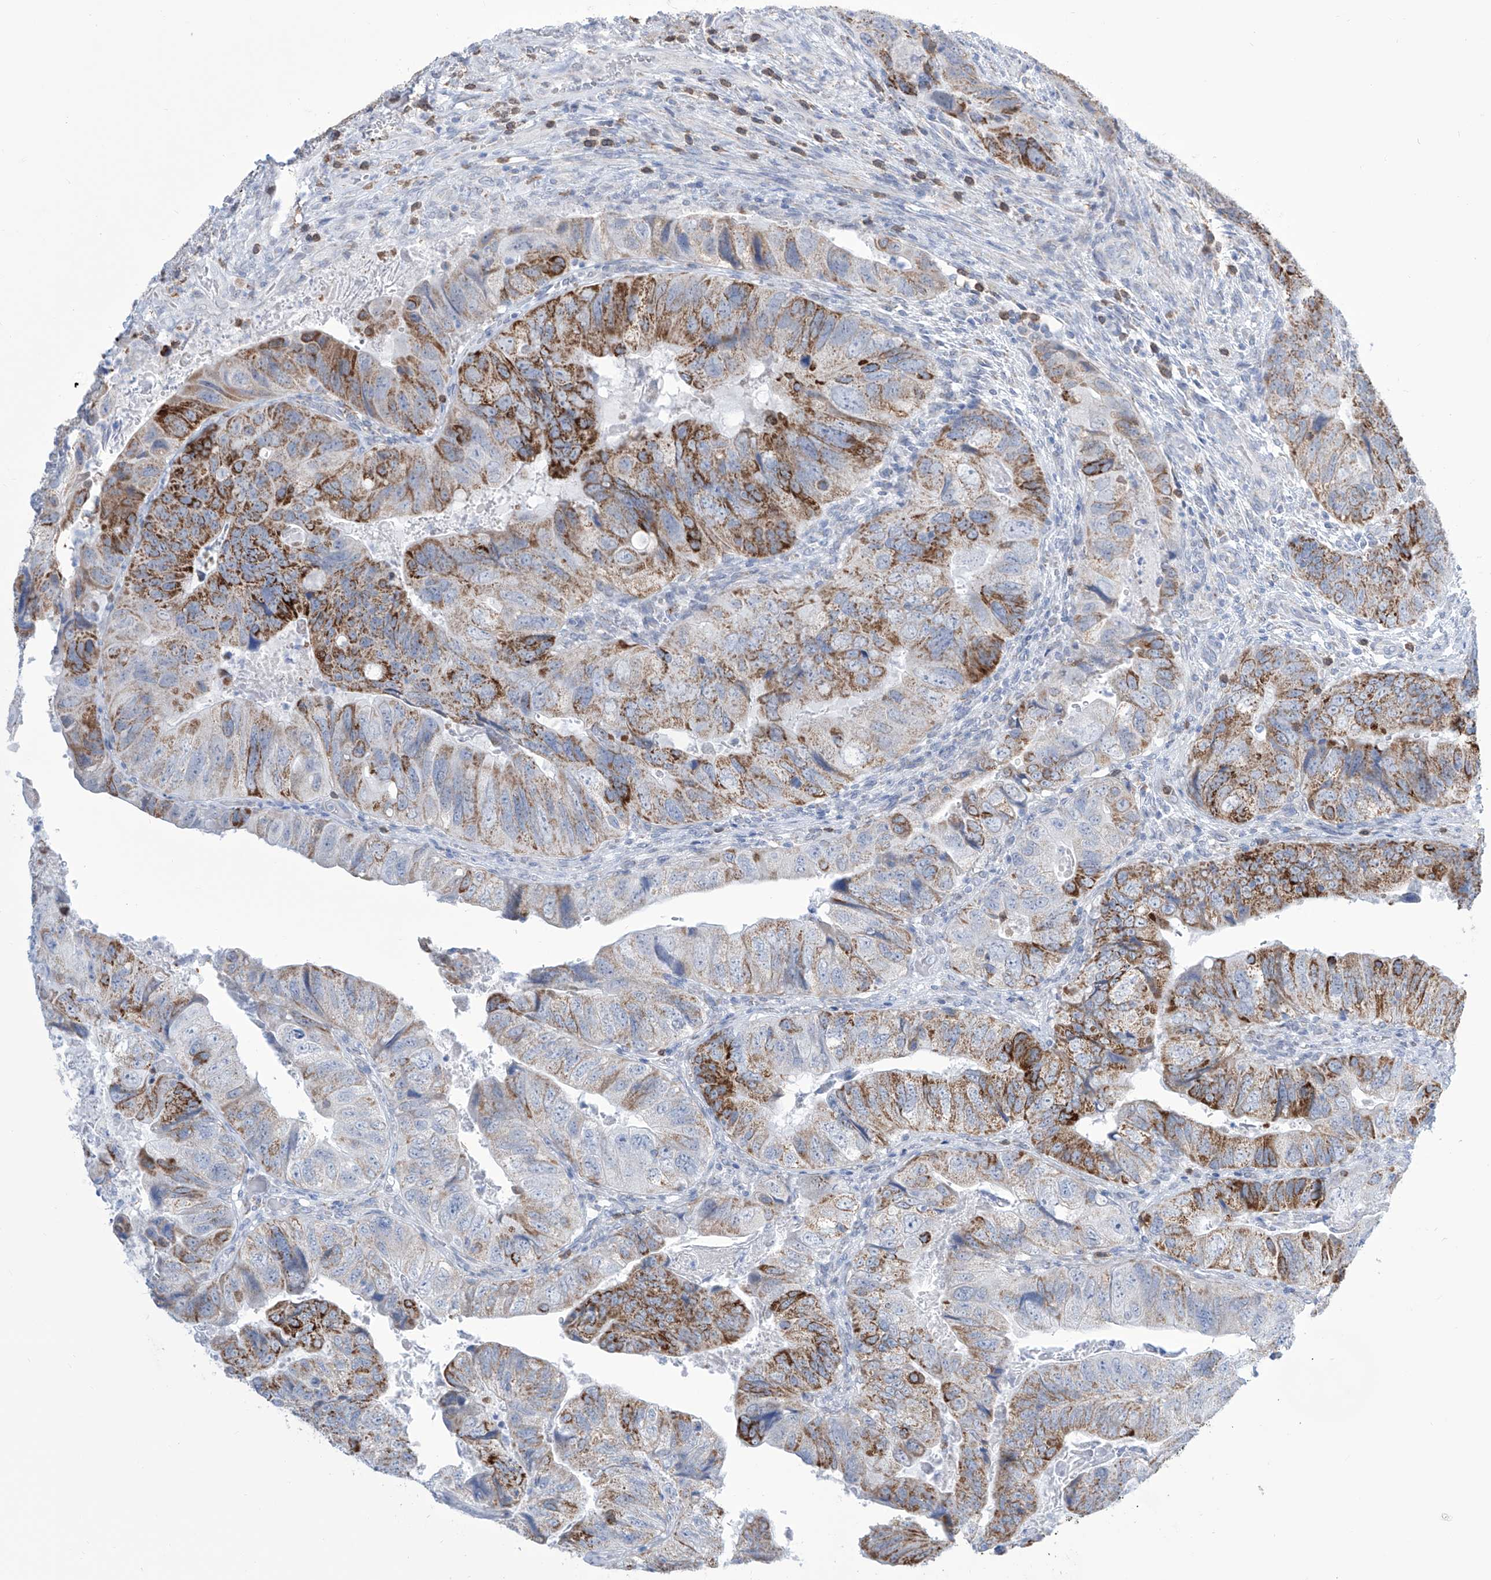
{"staining": {"intensity": "moderate", "quantity": "25%-75%", "location": "cytoplasmic/membranous"}, "tissue": "colorectal cancer", "cell_type": "Tumor cells", "image_type": "cancer", "snomed": [{"axis": "morphology", "description": "Adenocarcinoma, NOS"}, {"axis": "topography", "description": "Rectum"}], "caption": "Colorectal adenocarcinoma tissue reveals moderate cytoplasmic/membranous staining in about 25%-75% of tumor cells The protein is shown in brown color, while the nuclei are stained blue.", "gene": "ALDH6A1", "patient": {"sex": "male", "age": 63}}